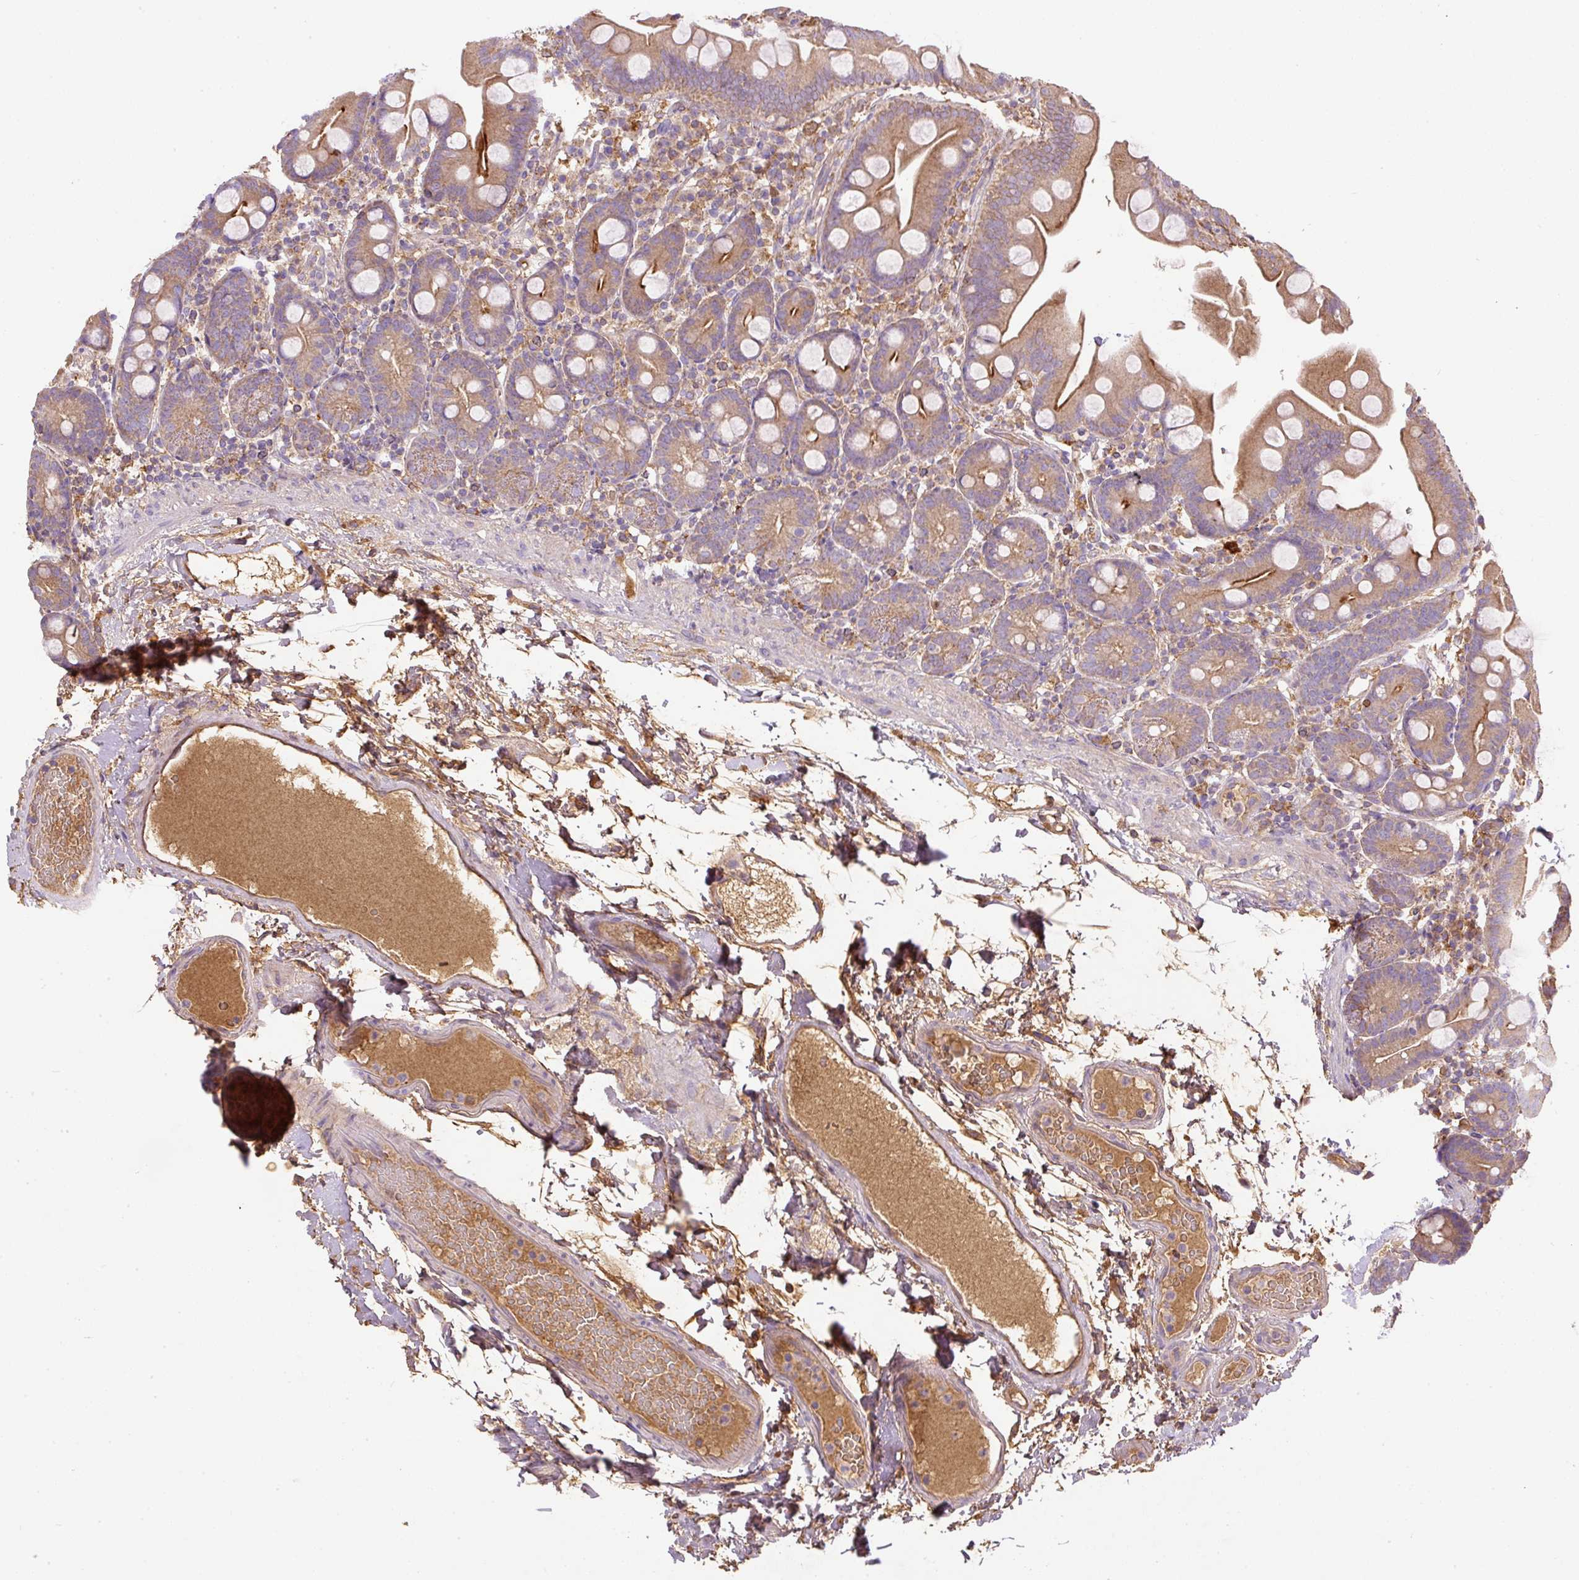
{"staining": {"intensity": "moderate", "quantity": ">75%", "location": "cytoplasmic/membranous"}, "tissue": "small intestine", "cell_type": "Glandular cells", "image_type": "normal", "snomed": [{"axis": "morphology", "description": "Normal tissue, NOS"}, {"axis": "topography", "description": "Small intestine"}], "caption": "A medium amount of moderate cytoplasmic/membranous expression is seen in about >75% of glandular cells in unremarkable small intestine.", "gene": "DAPK1", "patient": {"sex": "female", "age": 68}}